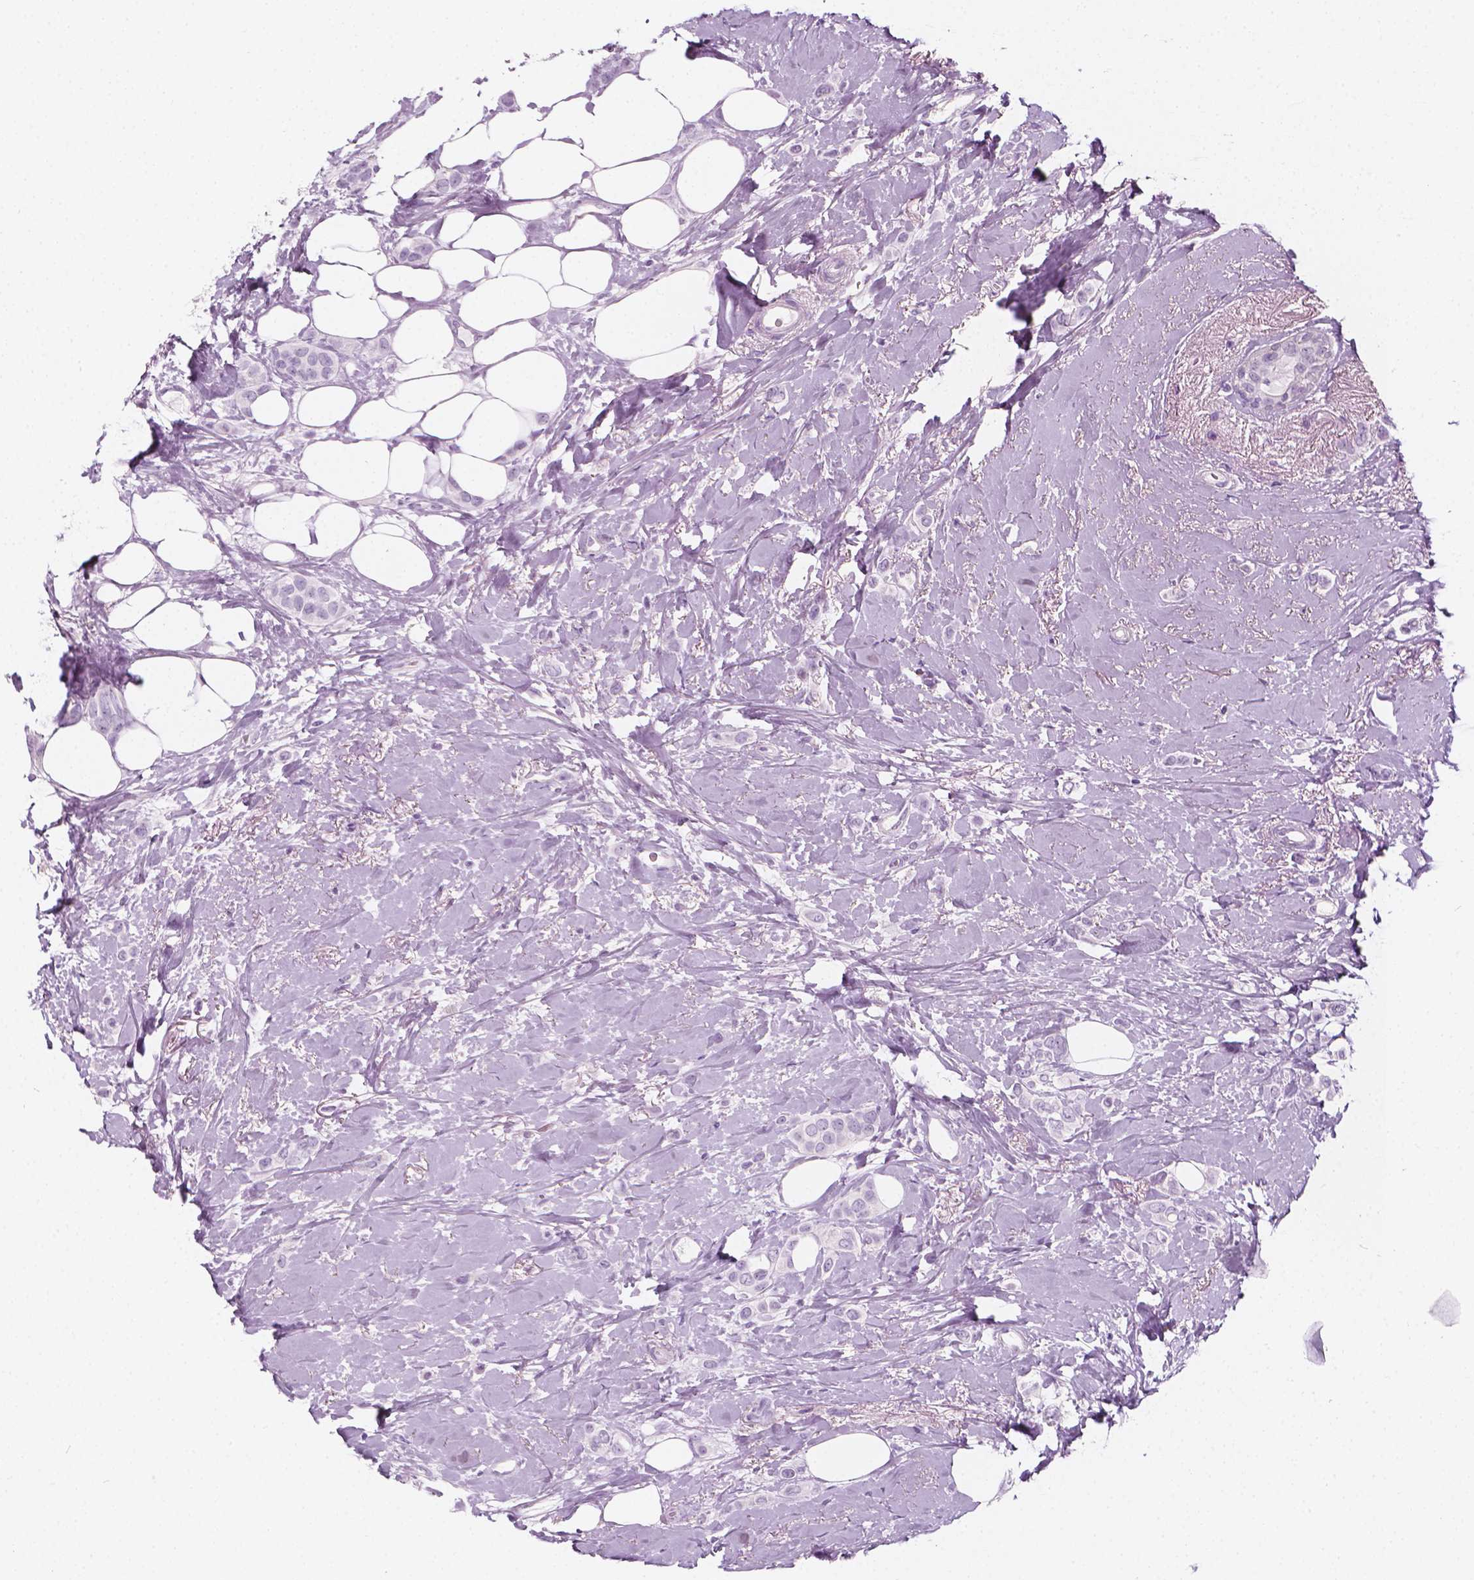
{"staining": {"intensity": "negative", "quantity": "none", "location": "none"}, "tissue": "breast cancer", "cell_type": "Tumor cells", "image_type": "cancer", "snomed": [{"axis": "morphology", "description": "Lobular carcinoma"}, {"axis": "topography", "description": "Breast"}], "caption": "DAB immunohistochemical staining of human breast cancer (lobular carcinoma) displays no significant staining in tumor cells.", "gene": "SCG3", "patient": {"sex": "female", "age": 66}}